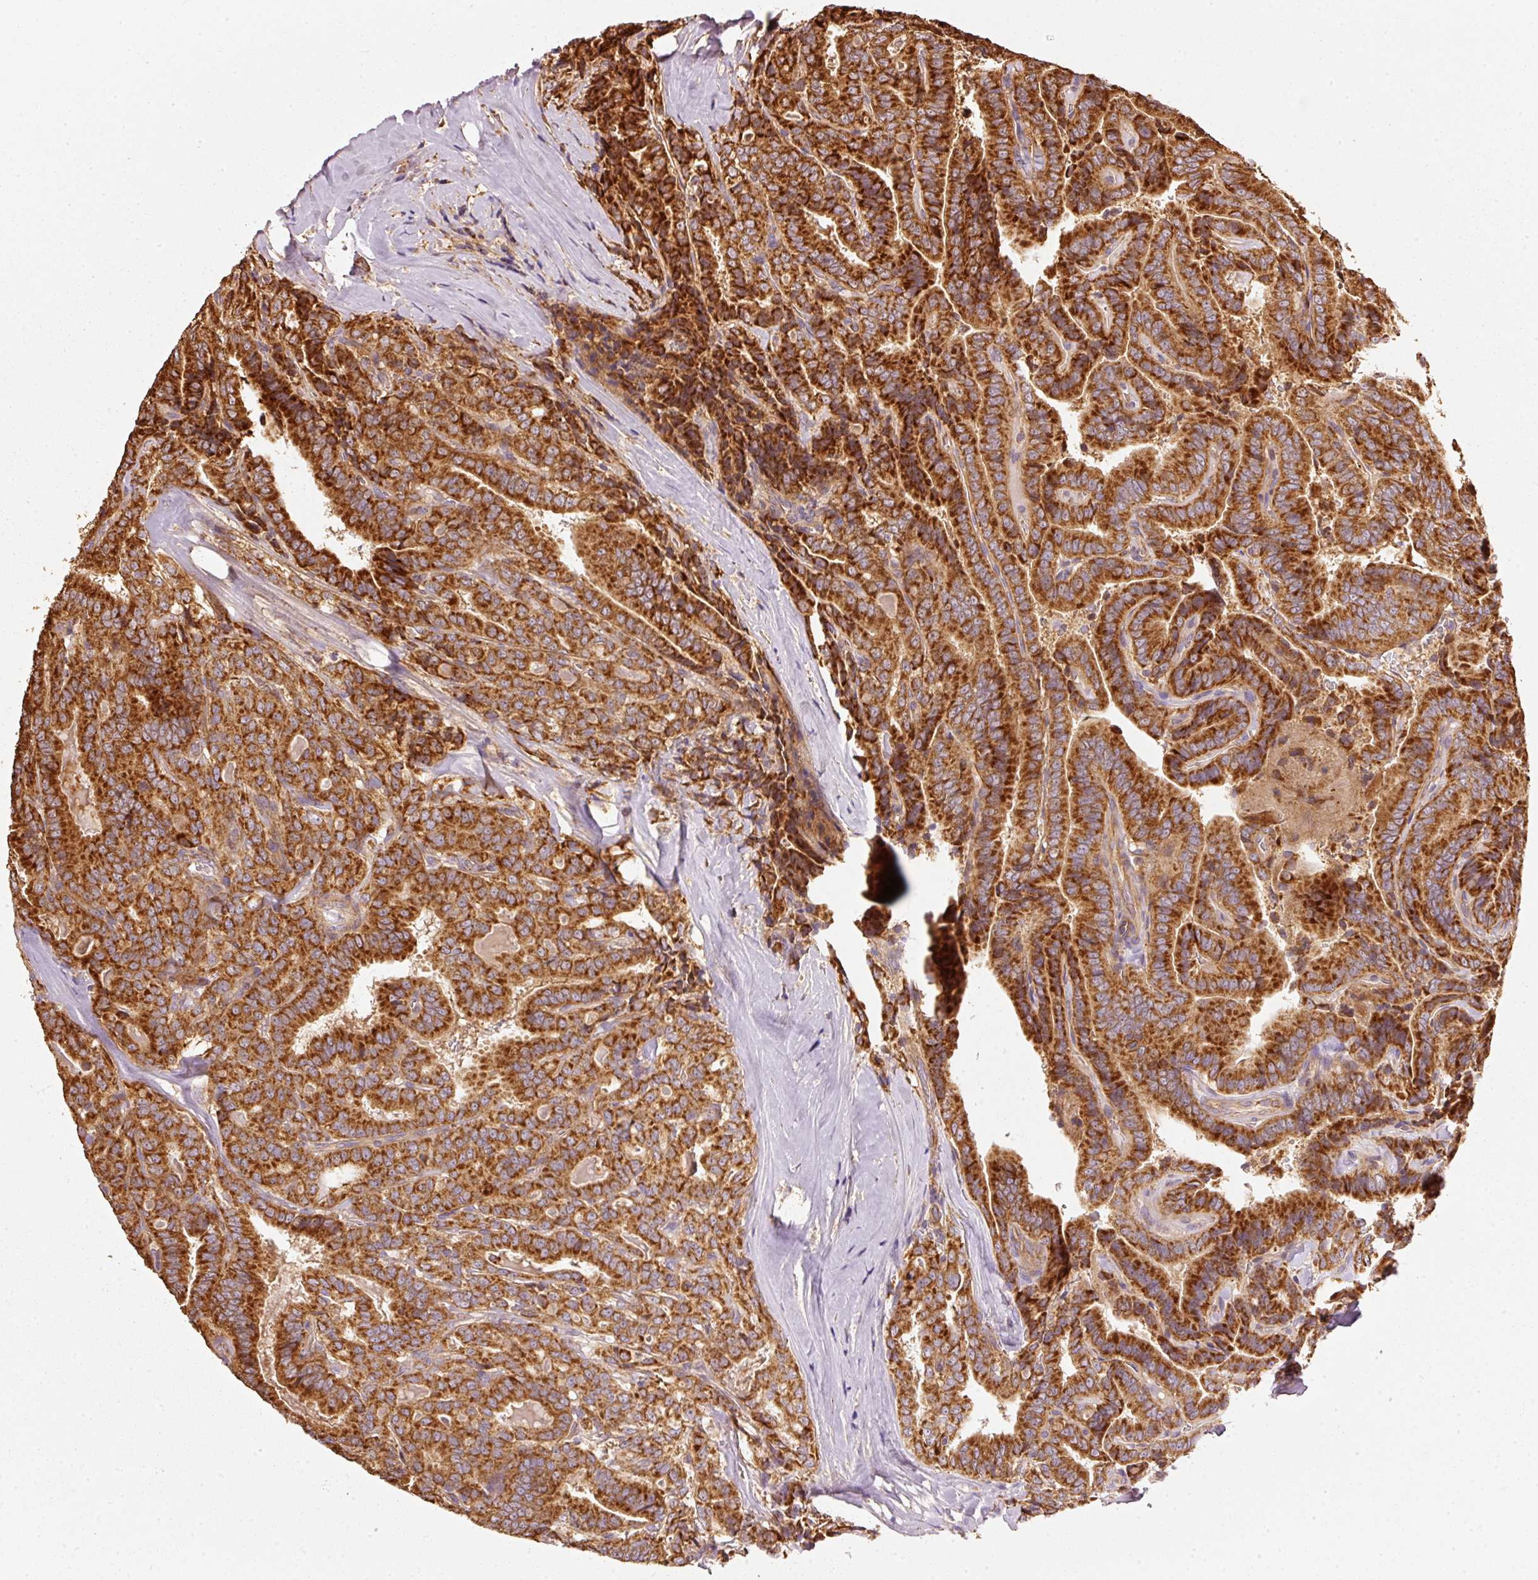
{"staining": {"intensity": "strong", "quantity": ">75%", "location": "cytoplasmic/membranous"}, "tissue": "thyroid cancer", "cell_type": "Tumor cells", "image_type": "cancer", "snomed": [{"axis": "morphology", "description": "Papillary adenocarcinoma, NOS"}, {"axis": "topography", "description": "Thyroid gland"}], "caption": "Papillary adenocarcinoma (thyroid) was stained to show a protein in brown. There is high levels of strong cytoplasmic/membranous positivity in about >75% of tumor cells. The protein of interest is stained brown, and the nuclei are stained in blue (DAB (3,3'-diaminobenzidine) IHC with brightfield microscopy, high magnification).", "gene": "MTHFD1L", "patient": {"sex": "male", "age": 61}}